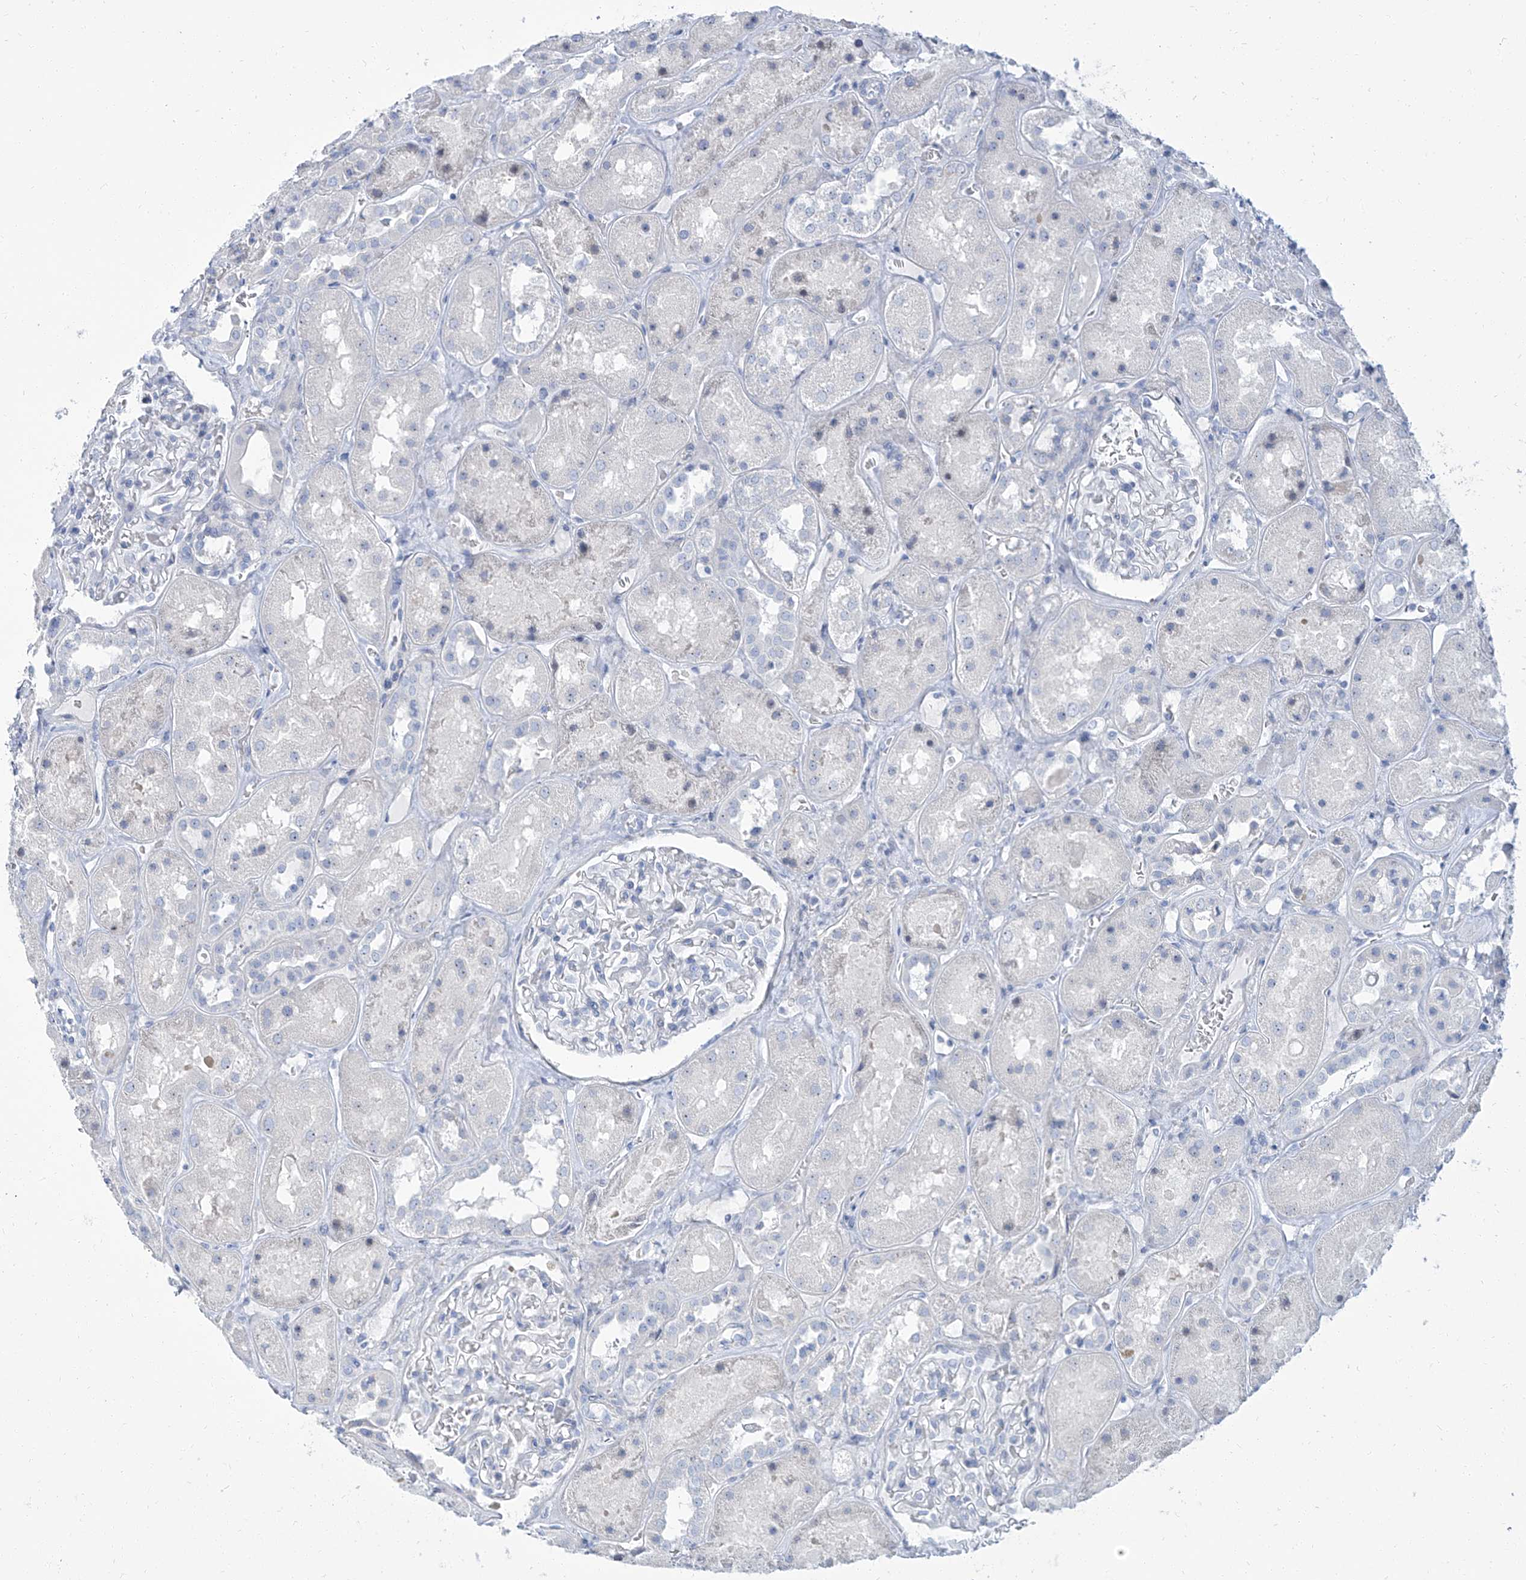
{"staining": {"intensity": "negative", "quantity": "none", "location": "none"}, "tissue": "kidney", "cell_type": "Cells in glomeruli", "image_type": "normal", "snomed": [{"axis": "morphology", "description": "Normal tissue, NOS"}, {"axis": "topography", "description": "Kidney"}], "caption": "This image is of normal kidney stained with immunohistochemistry (IHC) to label a protein in brown with the nuclei are counter-stained blue. There is no expression in cells in glomeruli.", "gene": "TXLNB", "patient": {"sex": "male", "age": 70}}